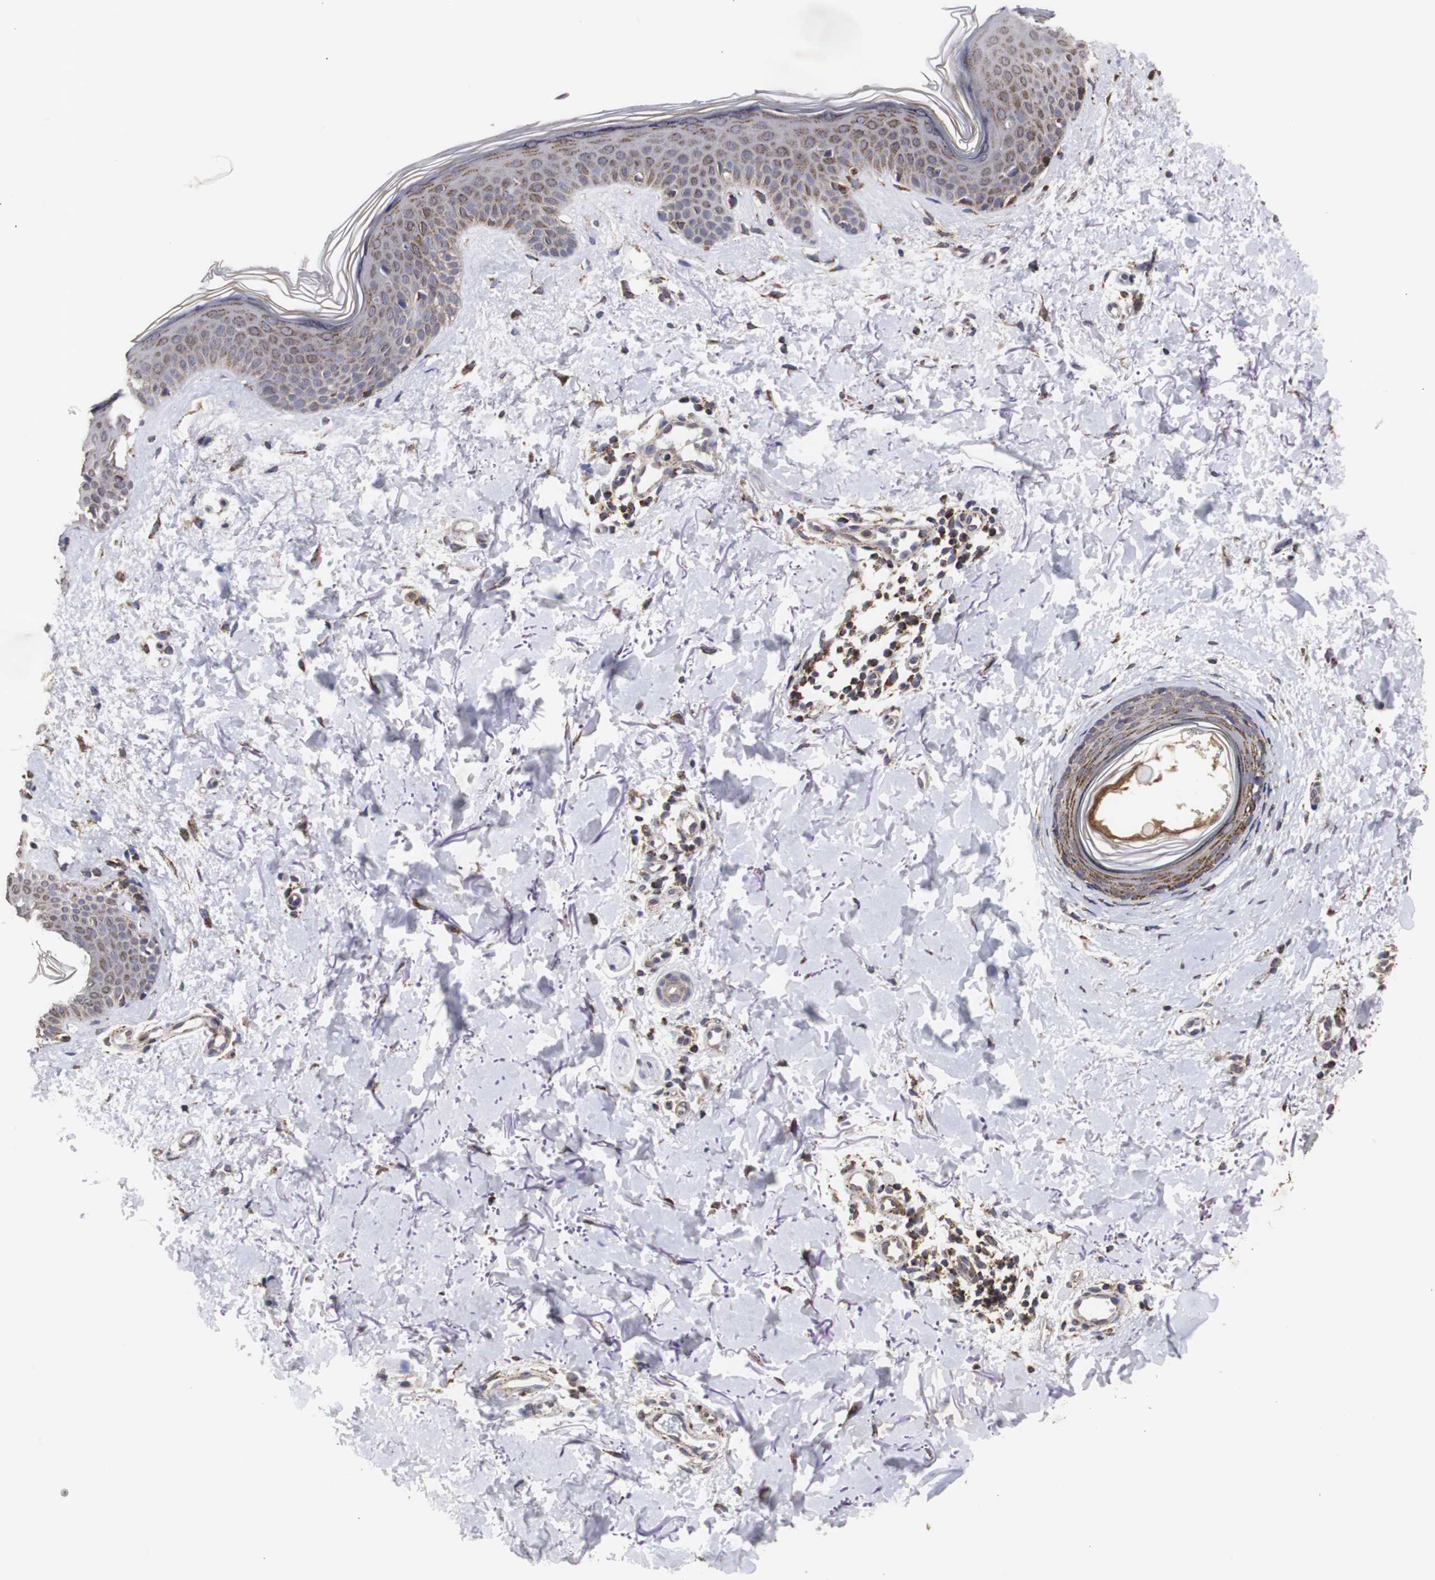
{"staining": {"intensity": "moderate", "quantity": ">75%", "location": "cytoplasmic/membranous"}, "tissue": "skin", "cell_type": "Fibroblasts", "image_type": "normal", "snomed": [{"axis": "morphology", "description": "Normal tissue, NOS"}, {"axis": "topography", "description": "Skin"}], "caption": "Immunohistochemistry of normal human skin reveals medium levels of moderate cytoplasmic/membranous positivity in about >75% of fibroblasts. (DAB (3,3'-diaminobenzidine) = brown stain, brightfield microscopy at high magnification).", "gene": "HSD17B10", "patient": {"sex": "female", "age": 56}}